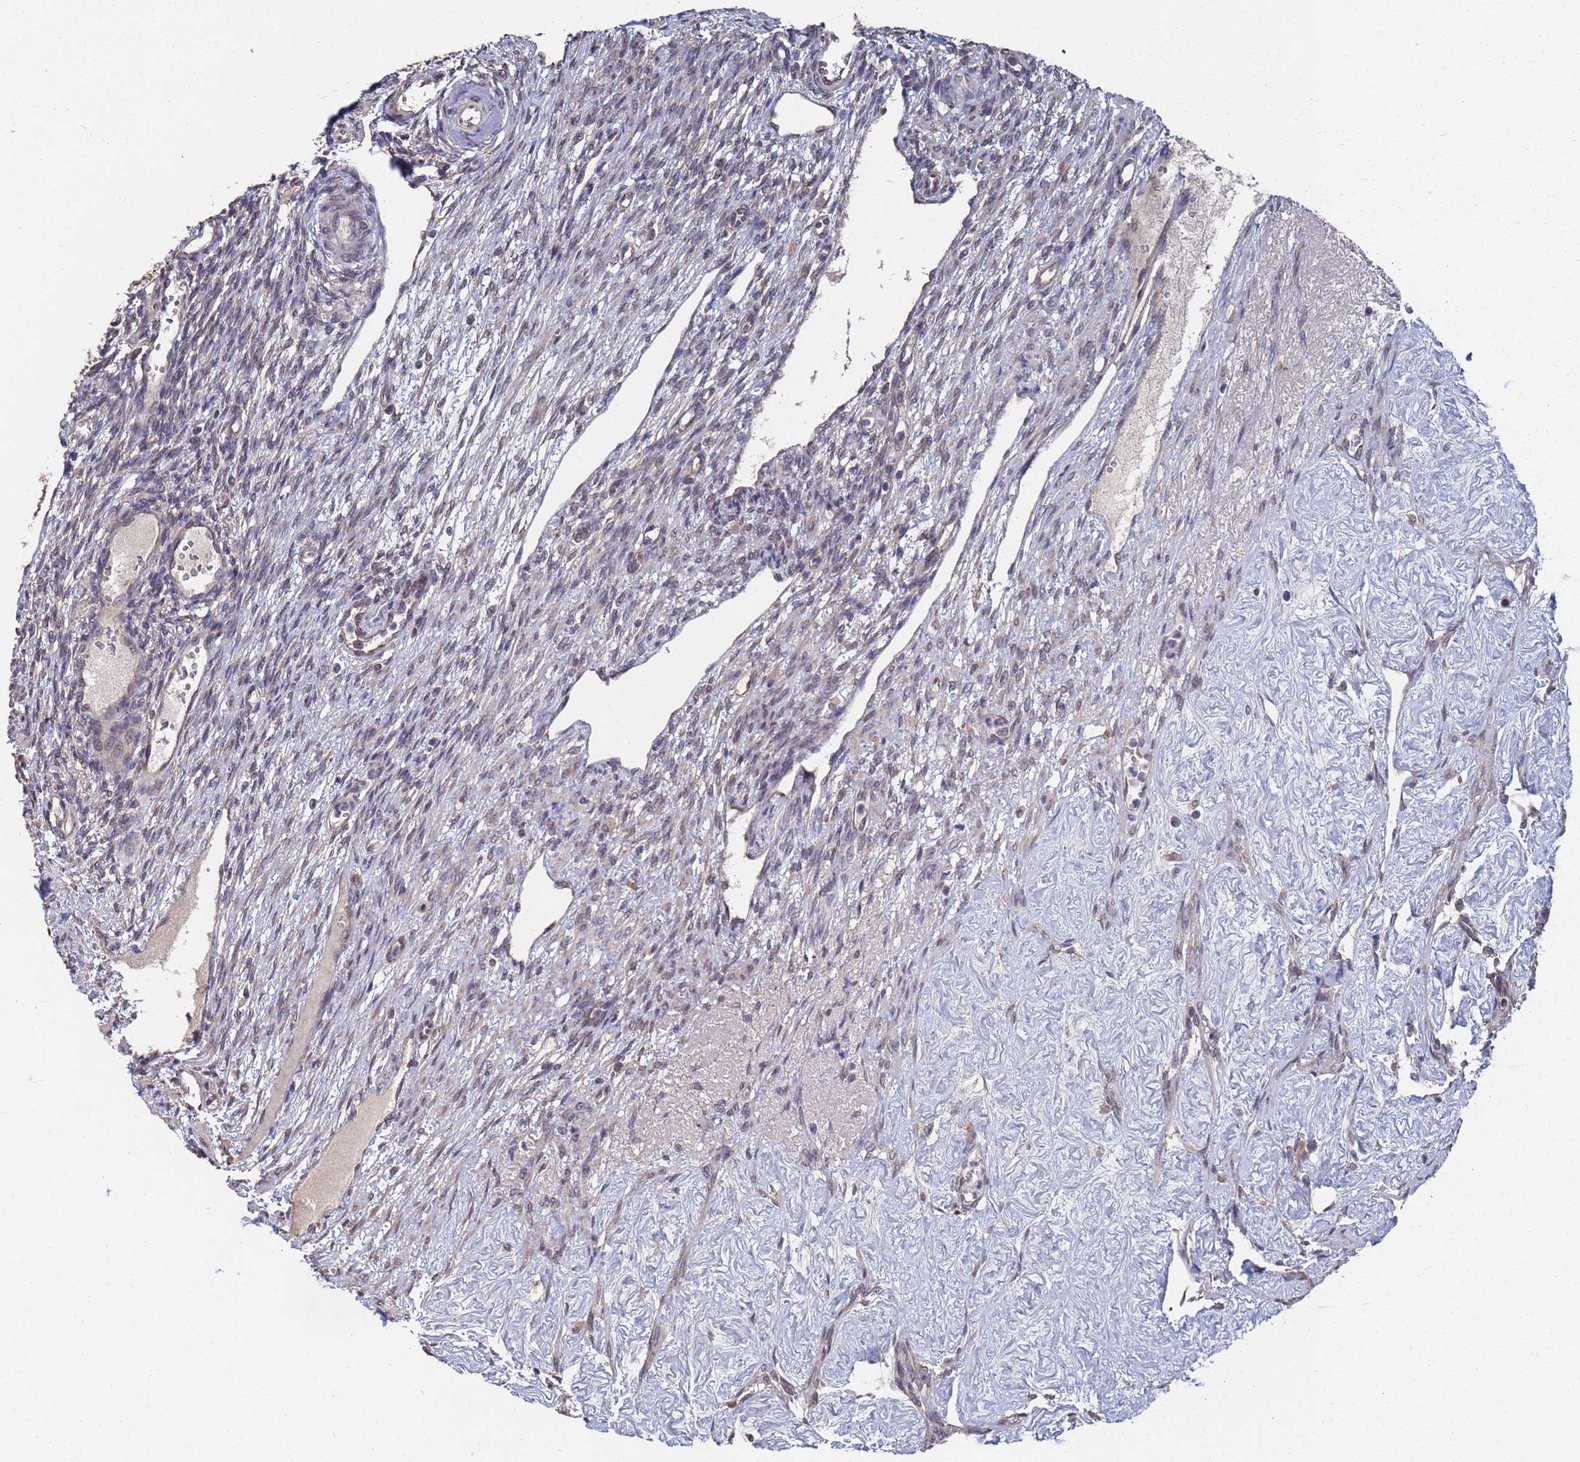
{"staining": {"intensity": "weak", "quantity": "25%-75%", "location": "cytoplasmic/membranous"}, "tissue": "ovary", "cell_type": "Ovarian stroma cells", "image_type": "normal", "snomed": [{"axis": "morphology", "description": "Normal tissue, NOS"}, {"axis": "morphology", "description": "Cyst, NOS"}, {"axis": "topography", "description": "Ovary"}], "caption": "Immunohistochemical staining of unremarkable human ovary displays low levels of weak cytoplasmic/membranous positivity in about 25%-75% of ovarian stroma cells.", "gene": "CFAP119", "patient": {"sex": "female", "age": 33}}